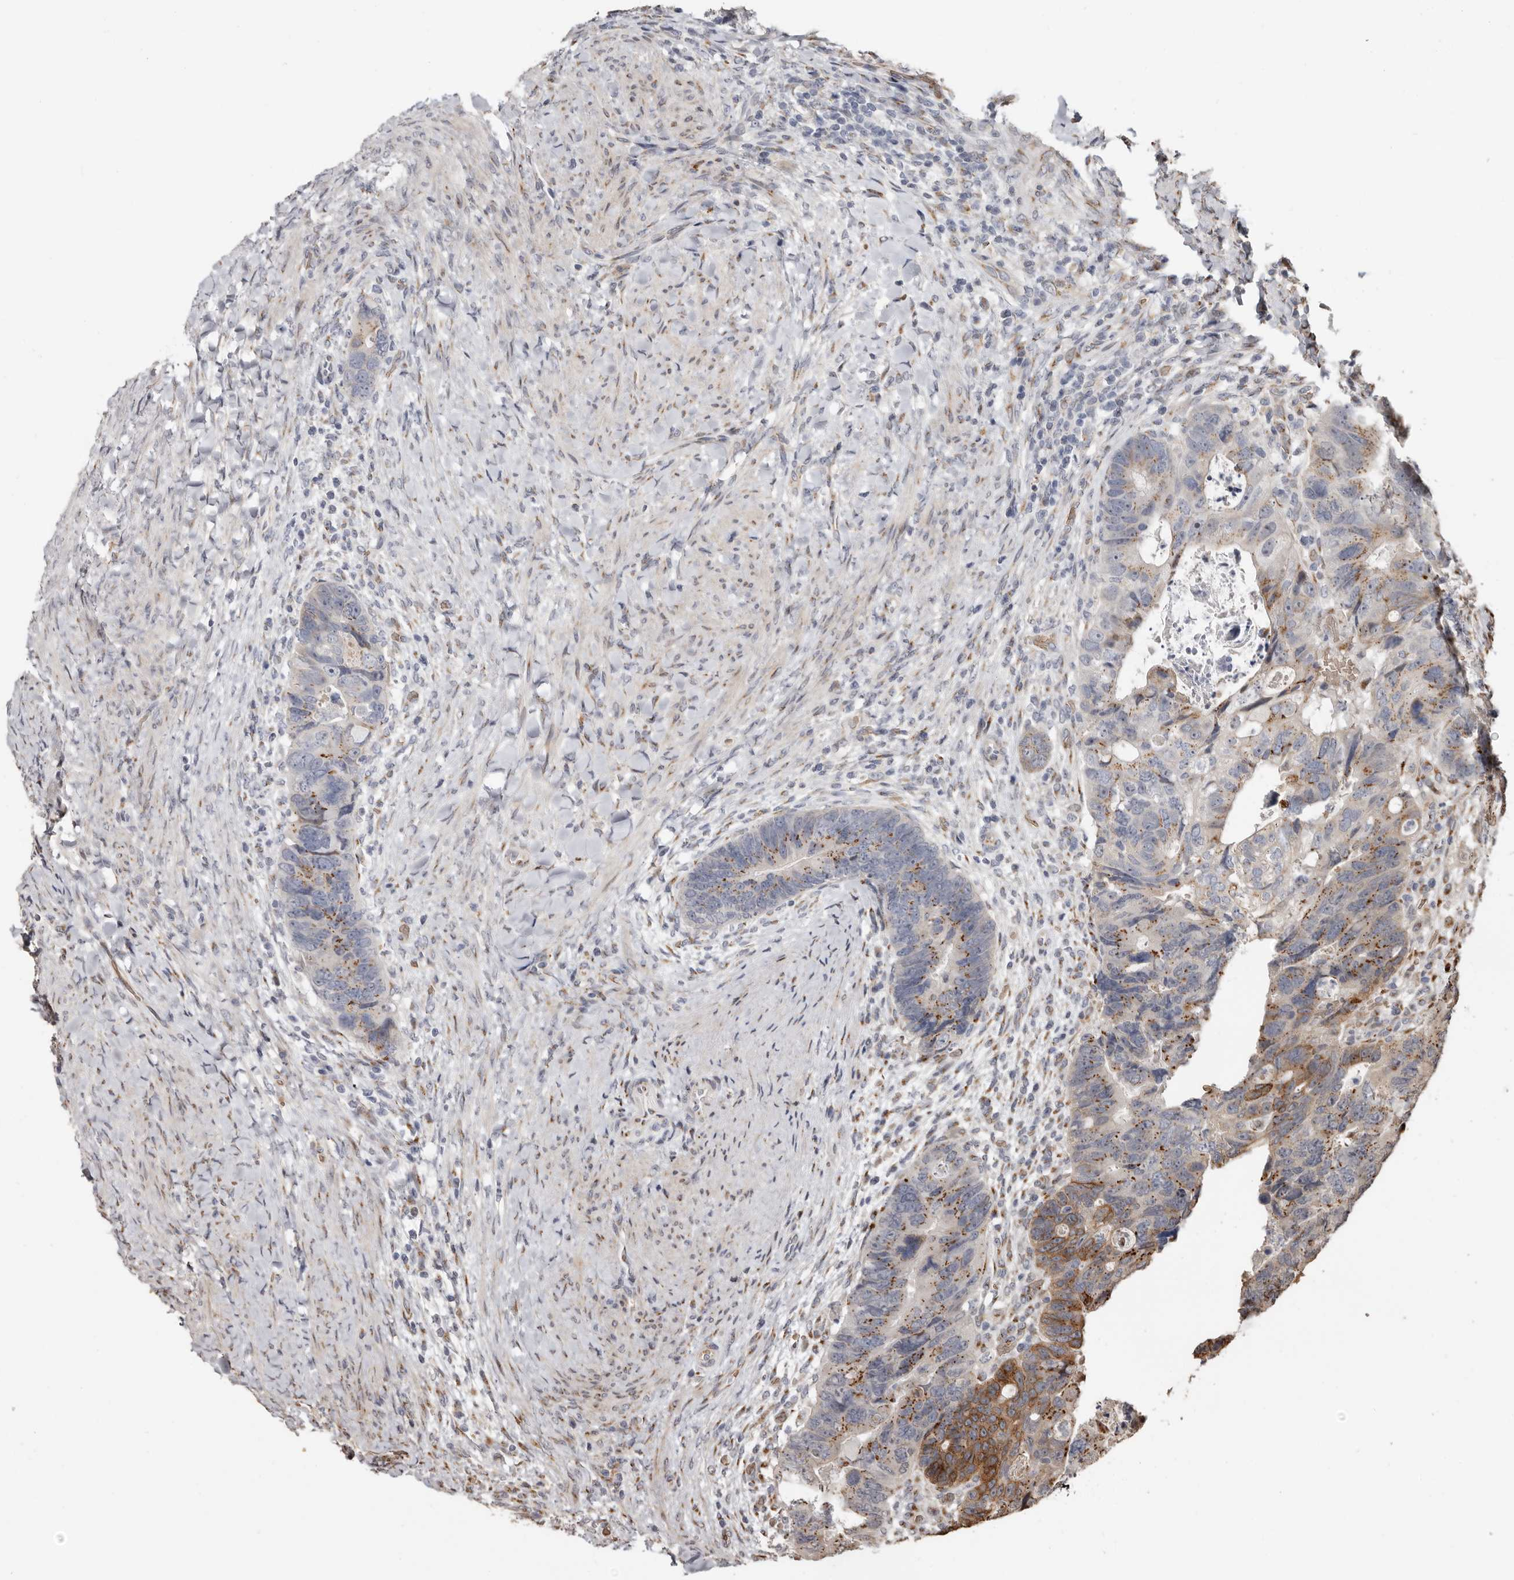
{"staining": {"intensity": "moderate", "quantity": "25%-75%", "location": "cytoplasmic/membranous"}, "tissue": "colorectal cancer", "cell_type": "Tumor cells", "image_type": "cancer", "snomed": [{"axis": "morphology", "description": "Adenocarcinoma, NOS"}, {"axis": "topography", "description": "Rectum"}], "caption": "IHC of colorectal adenocarcinoma exhibits medium levels of moderate cytoplasmic/membranous staining in approximately 25%-75% of tumor cells.", "gene": "ENTREP1", "patient": {"sex": "male", "age": 59}}